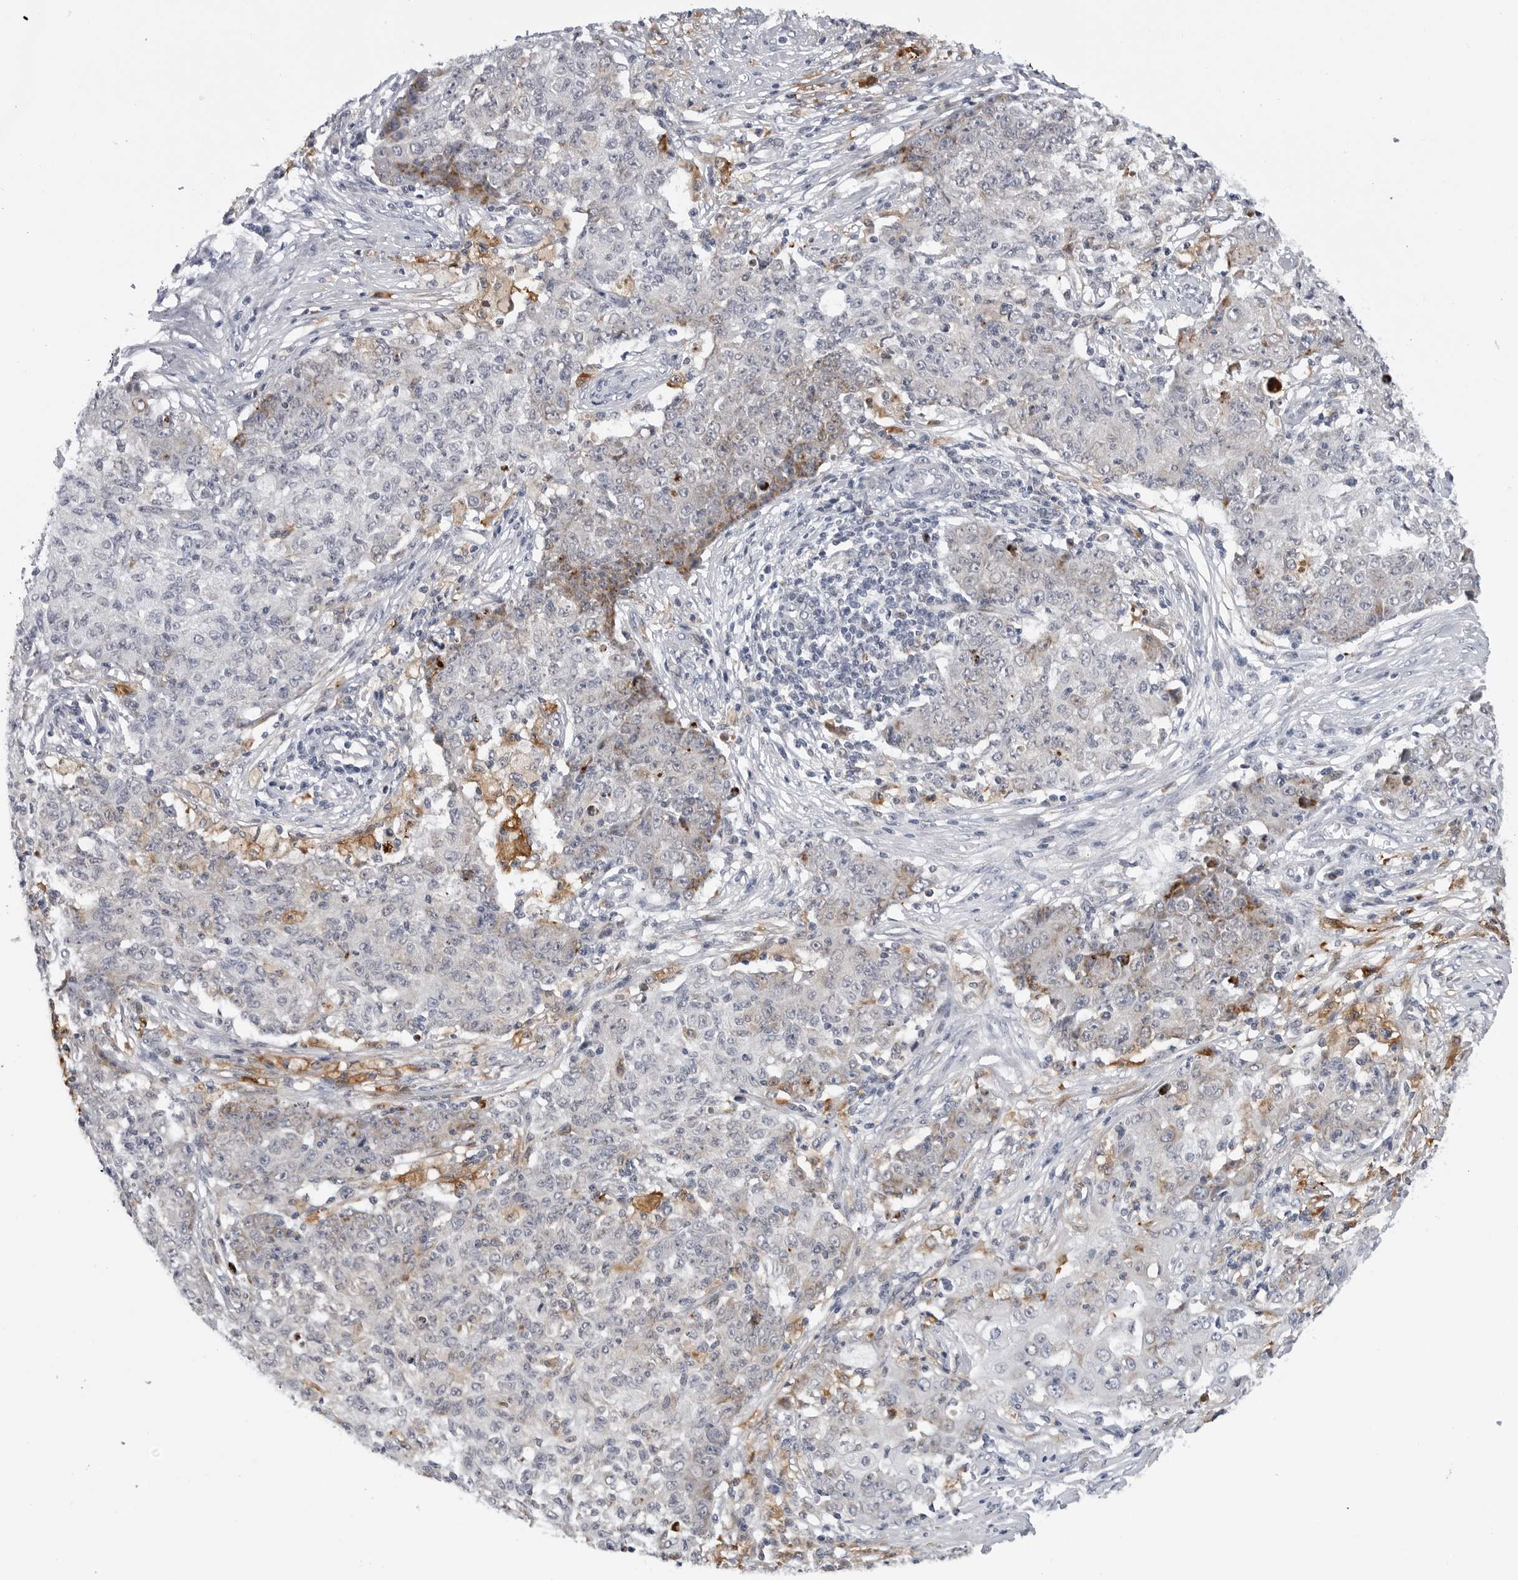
{"staining": {"intensity": "moderate", "quantity": "<25%", "location": "cytoplasmic/membranous"}, "tissue": "ovarian cancer", "cell_type": "Tumor cells", "image_type": "cancer", "snomed": [{"axis": "morphology", "description": "Carcinoma, endometroid"}, {"axis": "topography", "description": "Ovary"}], "caption": "This is a micrograph of IHC staining of ovarian endometroid carcinoma, which shows moderate expression in the cytoplasmic/membranous of tumor cells.", "gene": "CDK20", "patient": {"sex": "female", "age": 42}}